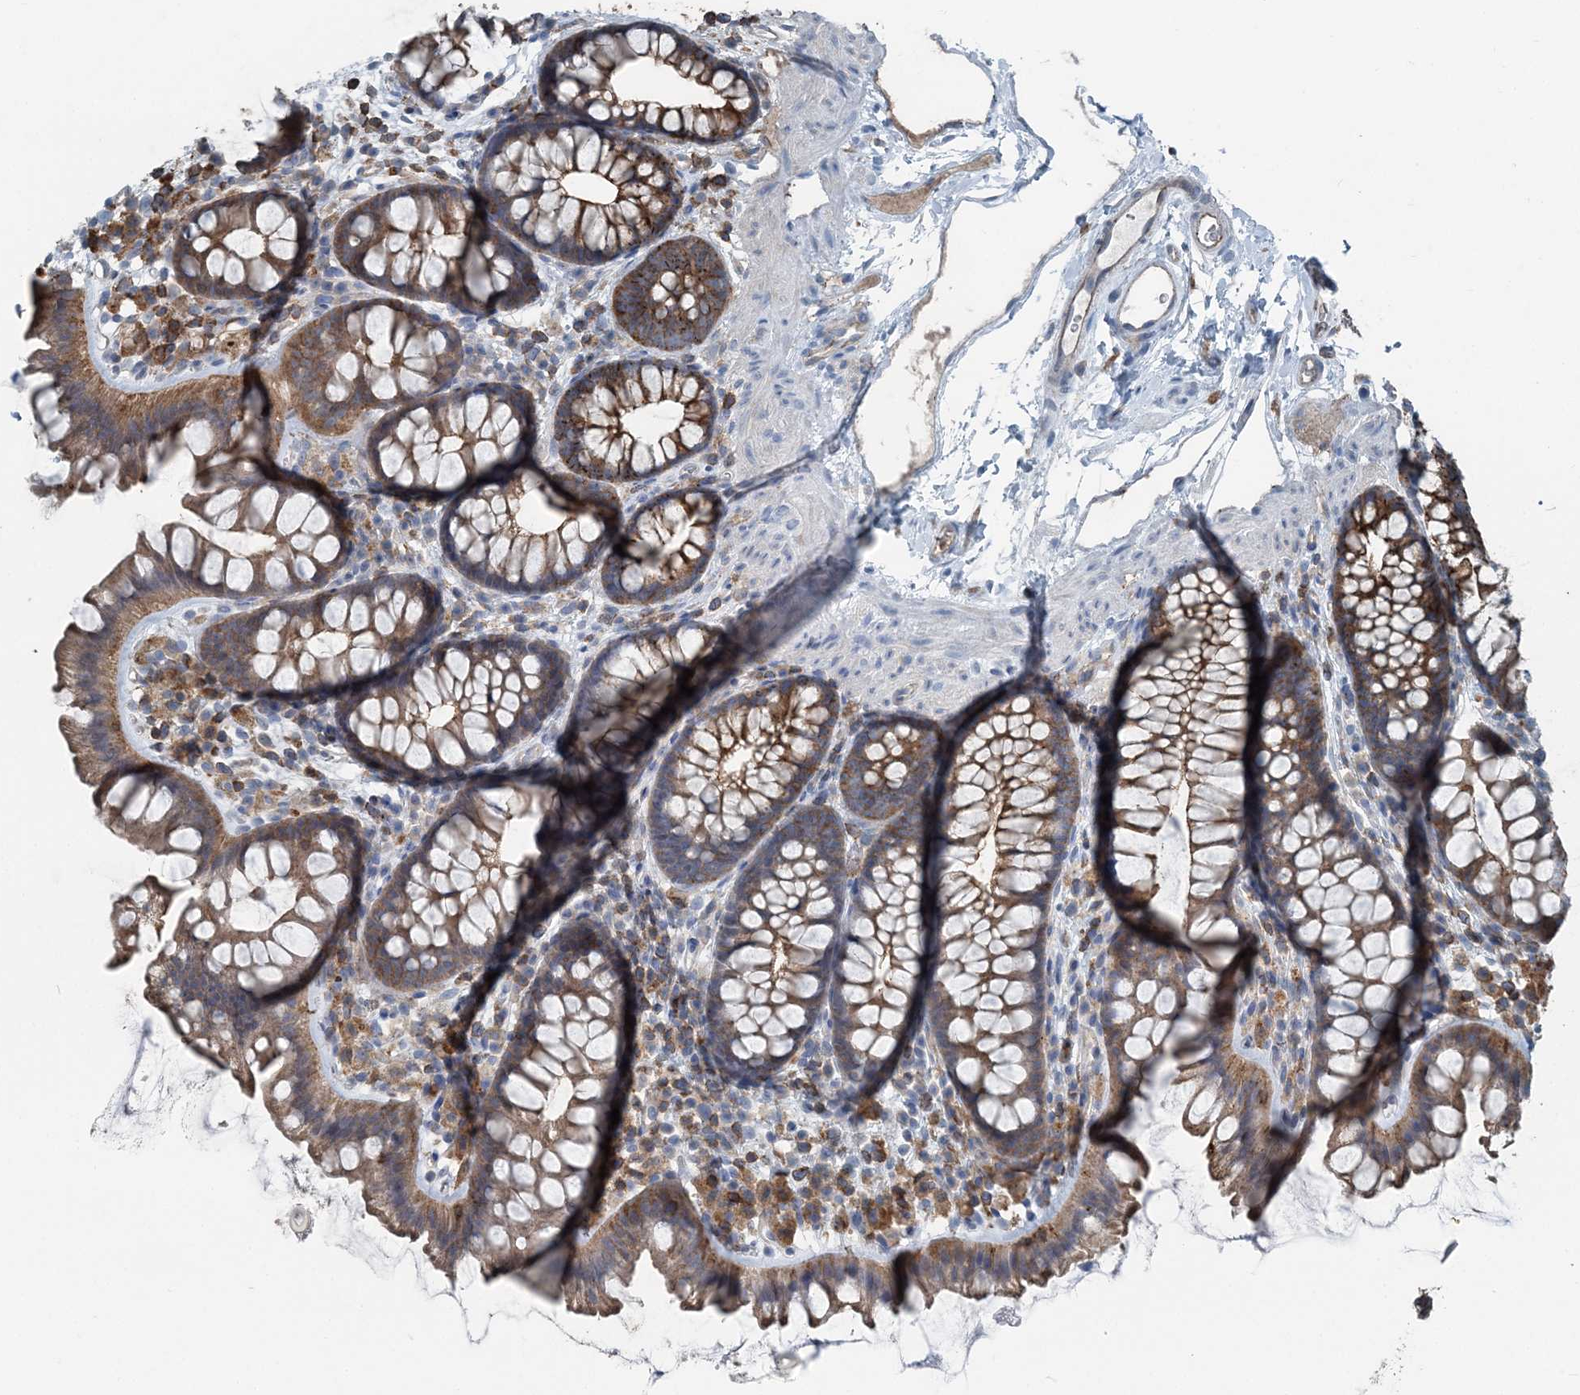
{"staining": {"intensity": "moderate", "quantity": ">75%", "location": "cytoplasmic/membranous"}, "tissue": "colon", "cell_type": "Endothelial cells", "image_type": "normal", "snomed": [{"axis": "morphology", "description": "Normal tissue, NOS"}, {"axis": "topography", "description": "Colon"}], "caption": "Immunohistochemistry (DAB (3,3'-diaminobenzidine)) staining of benign colon shows moderate cytoplasmic/membranous protein expression in approximately >75% of endothelial cells. The staining is performed using DAB brown chromogen to label protein expression. The nuclei are counter-stained blue using hematoxylin.", "gene": "CFL1", "patient": {"sex": "female", "age": 62}}